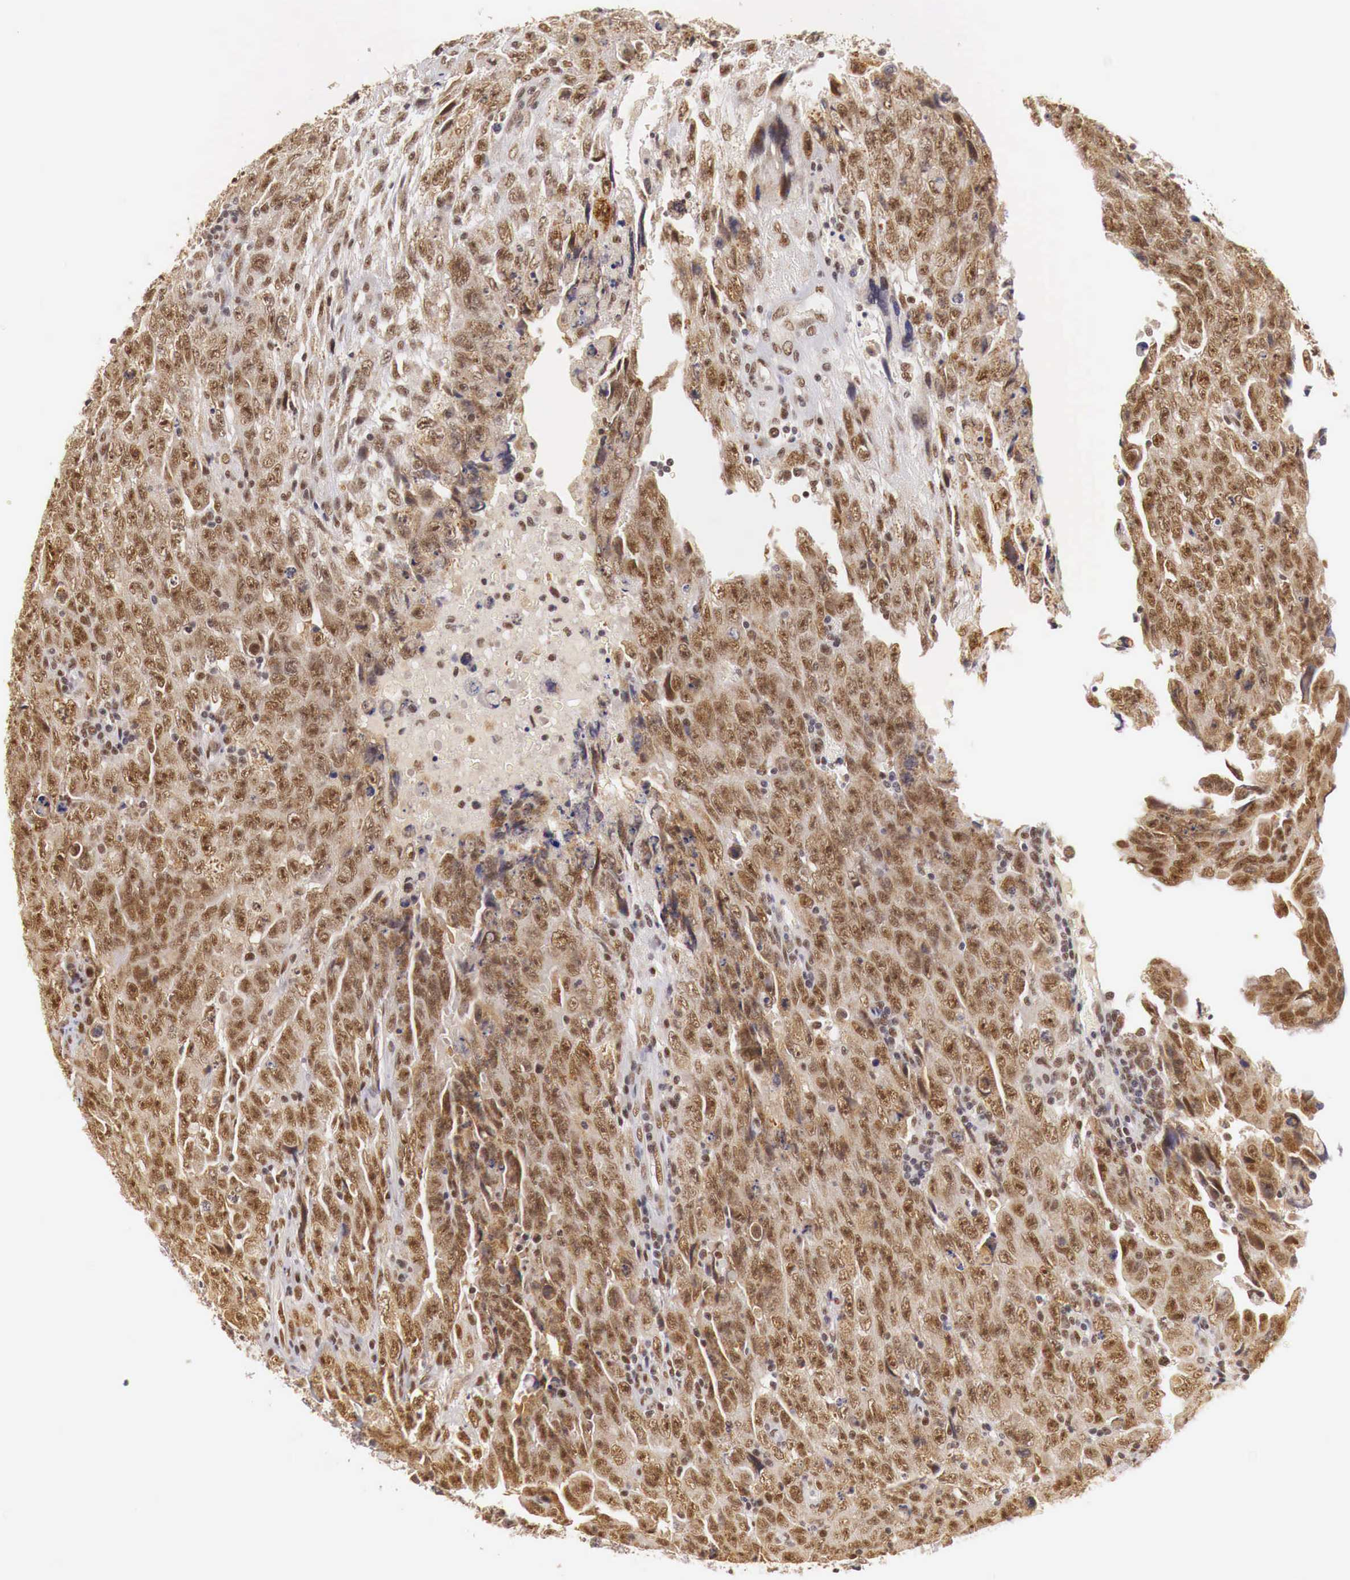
{"staining": {"intensity": "strong", "quantity": ">75%", "location": "cytoplasmic/membranous,nuclear"}, "tissue": "testis cancer", "cell_type": "Tumor cells", "image_type": "cancer", "snomed": [{"axis": "morphology", "description": "Carcinoma, Embryonal, NOS"}, {"axis": "topography", "description": "Testis"}], "caption": "A brown stain highlights strong cytoplasmic/membranous and nuclear expression of a protein in human testis cancer tumor cells.", "gene": "GPKOW", "patient": {"sex": "male", "age": 28}}